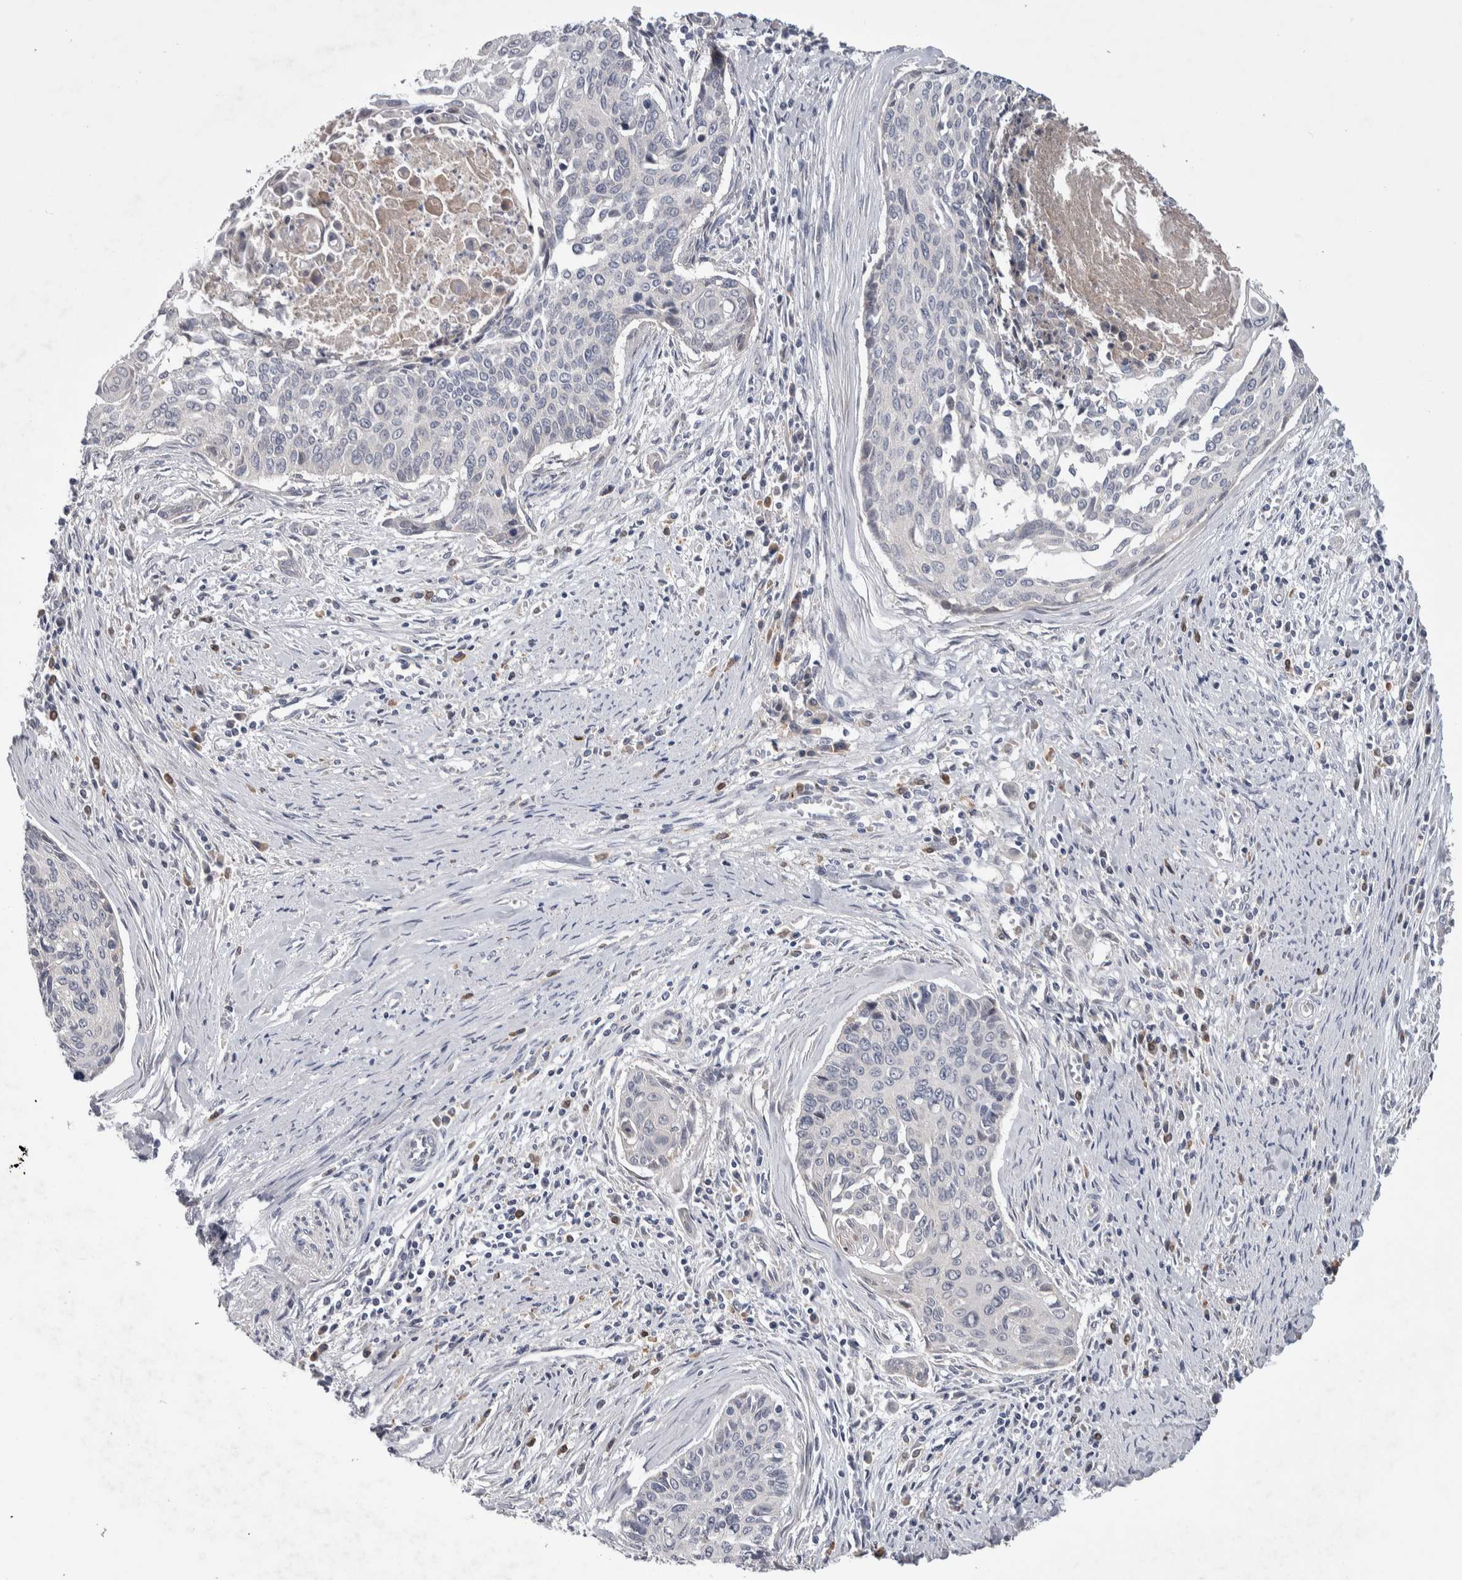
{"staining": {"intensity": "negative", "quantity": "none", "location": "none"}, "tissue": "cervical cancer", "cell_type": "Tumor cells", "image_type": "cancer", "snomed": [{"axis": "morphology", "description": "Squamous cell carcinoma, NOS"}, {"axis": "topography", "description": "Cervix"}], "caption": "Immunohistochemistry (IHC) of cervical cancer (squamous cell carcinoma) displays no expression in tumor cells.", "gene": "IBTK", "patient": {"sex": "female", "age": 55}}